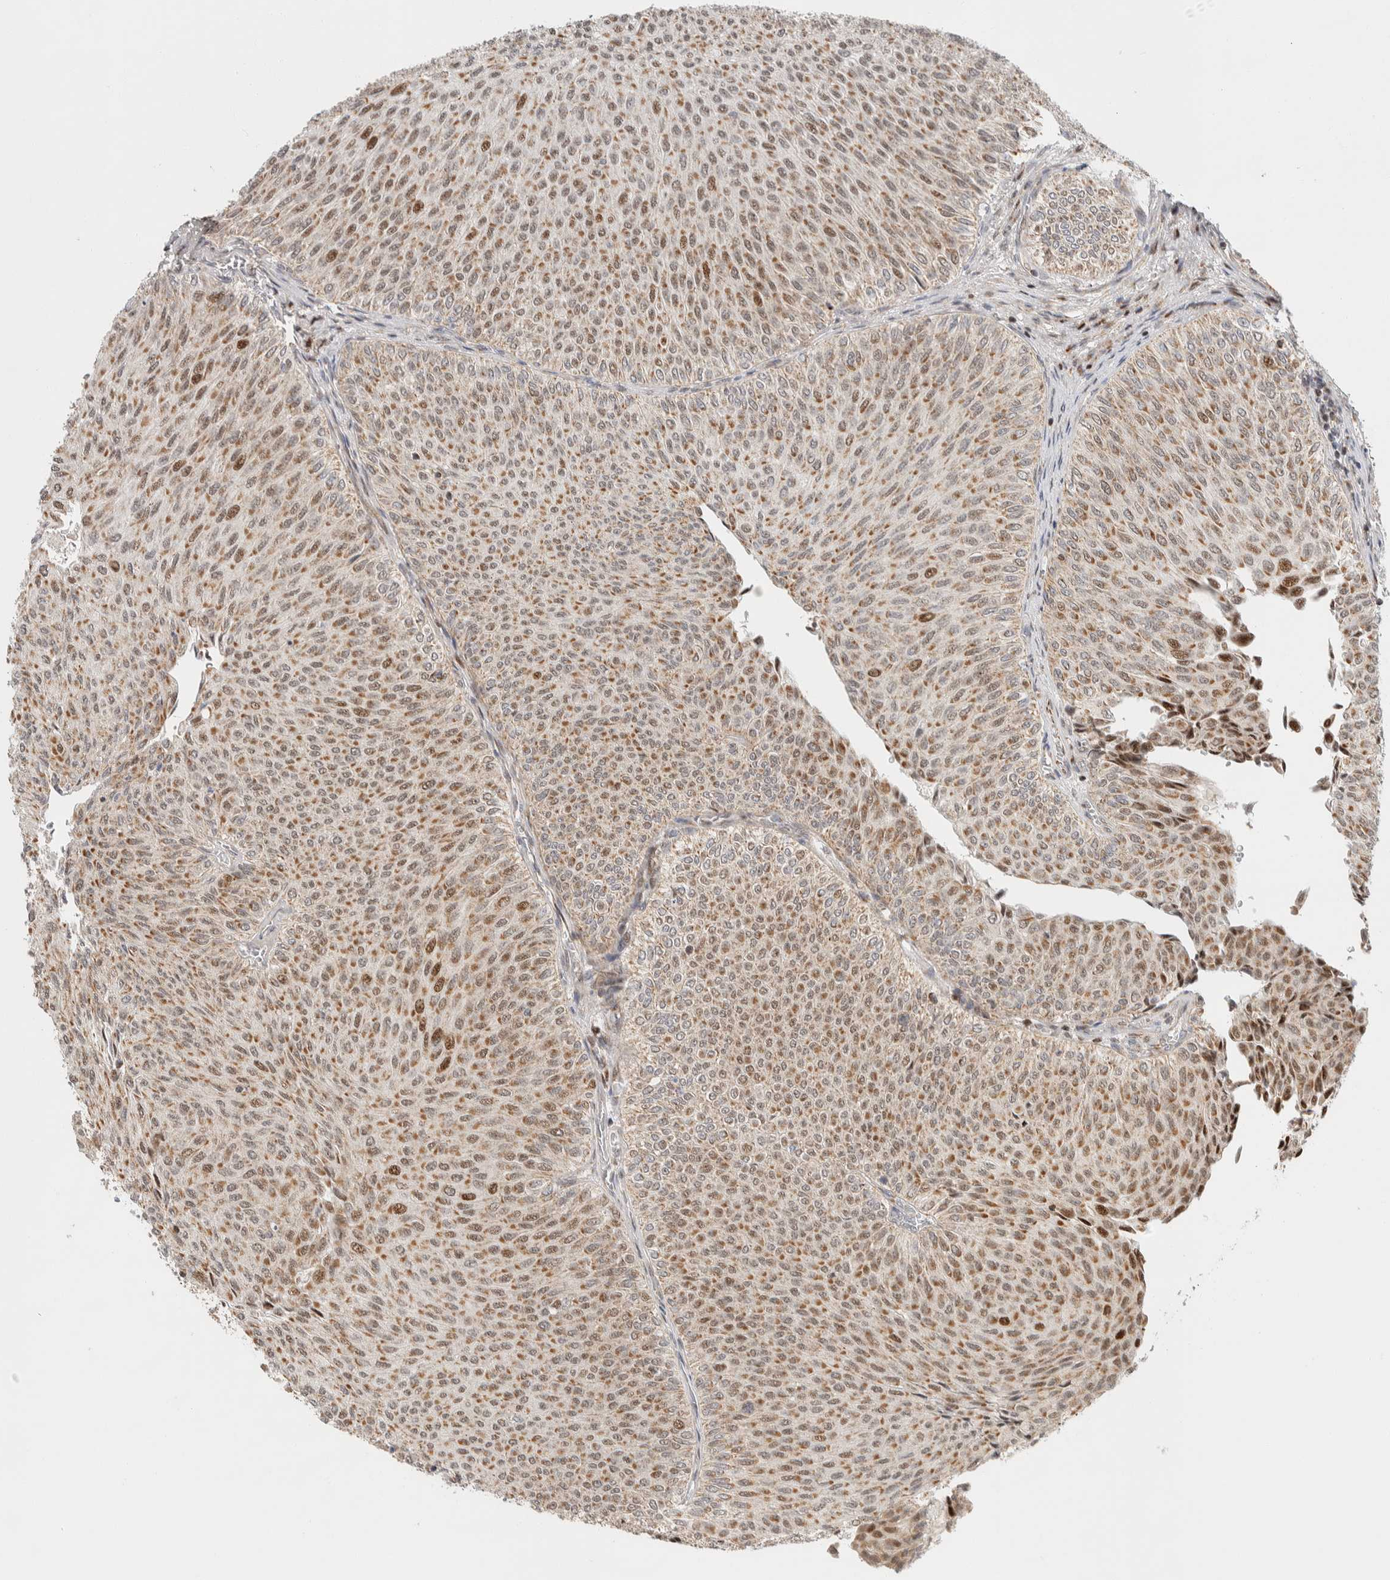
{"staining": {"intensity": "moderate", "quantity": ">75%", "location": "cytoplasmic/membranous,nuclear"}, "tissue": "urothelial cancer", "cell_type": "Tumor cells", "image_type": "cancer", "snomed": [{"axis": "morphology", "description": "Urothelial carcinoma, Low grade"}, {"axis": "topography", "description": "Urinary bladder"}], "caption": "IHC histopathology image of urothelial cancer stained for a protein (brown), which displays medium levels of moderate cytoplasmic/membranous and nuclear staining in approximately >75% of tumor cells.", "gene": "TSPAN32", "patient": {"sex": "male", "age": 78}}